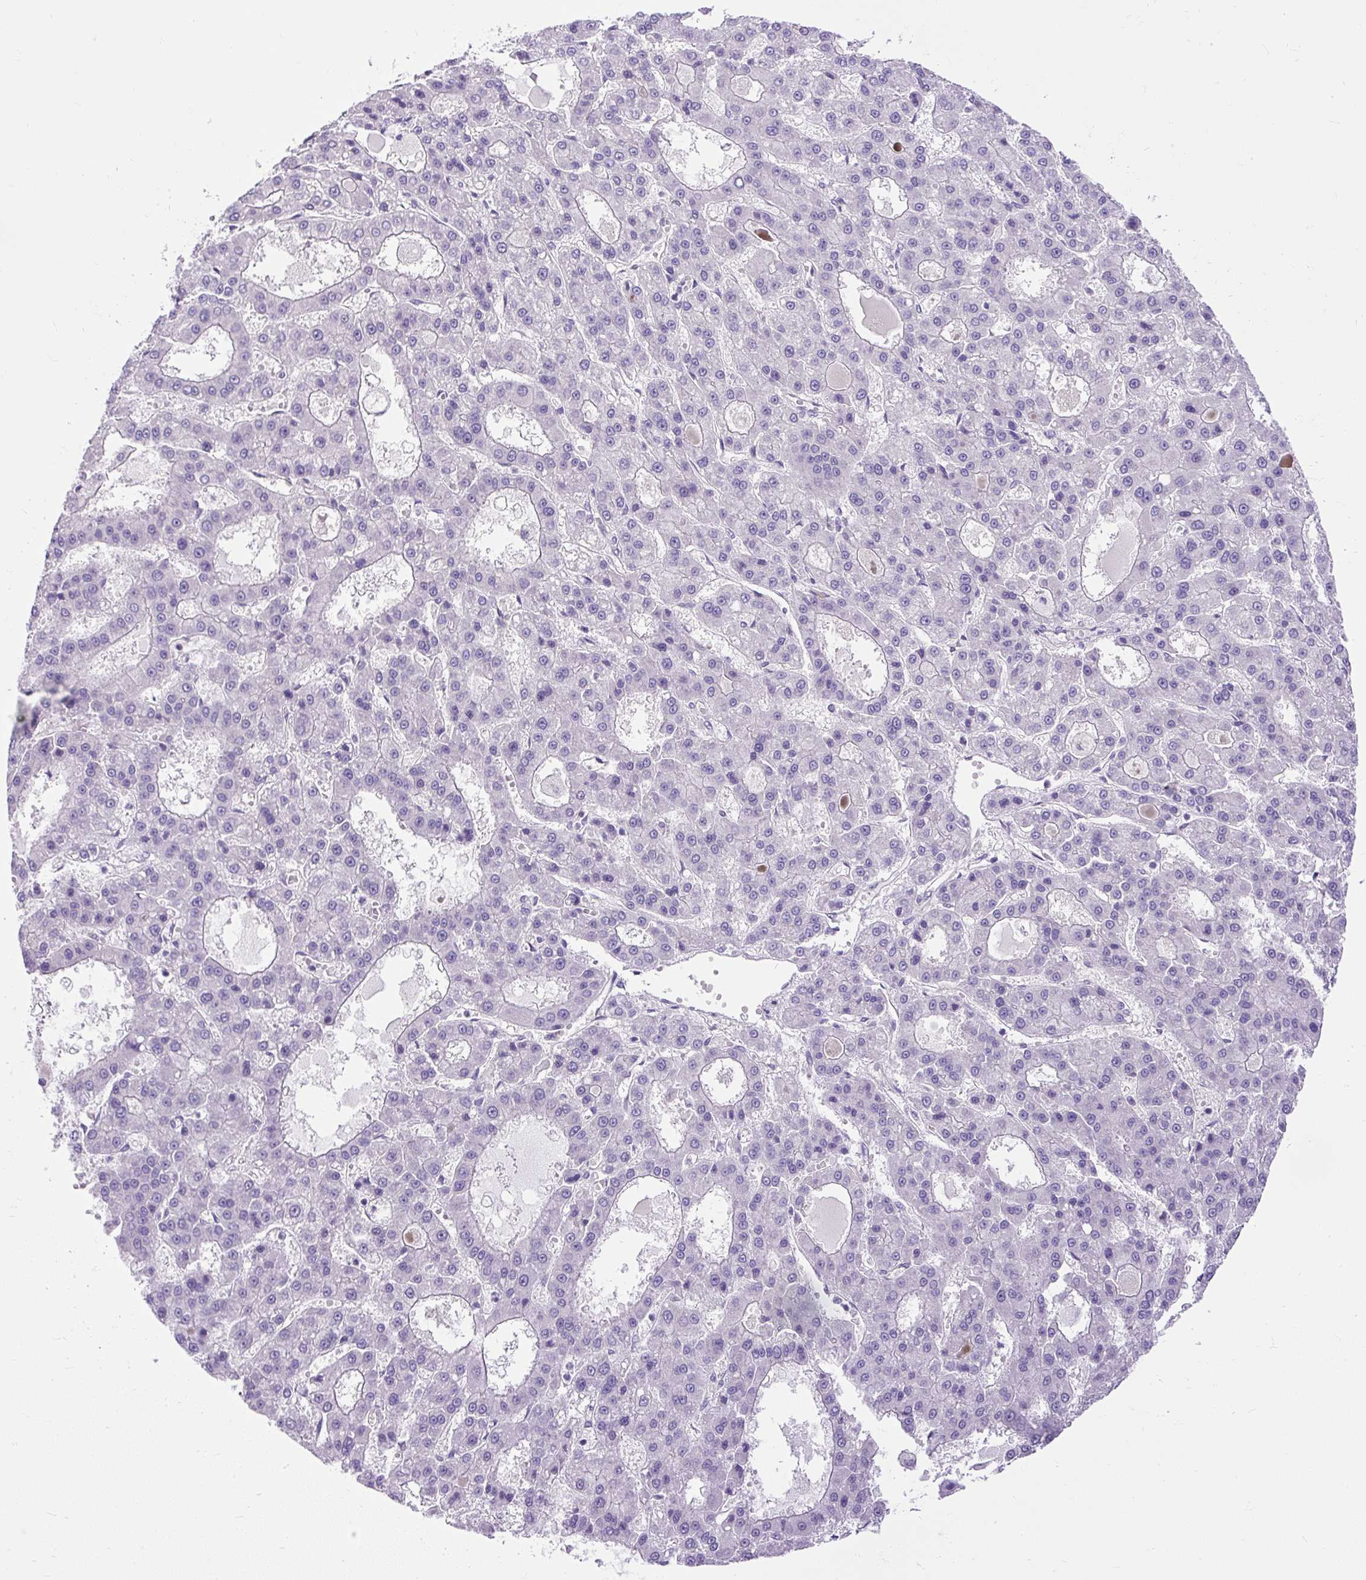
{"staining": {"intensity": "negative", "quantity": "none", "location": "none"}, "tissue": "liver cancer", "cell_type": "Tumor cells", "image_type": "cancer", "snomed": [{"axis": "morphology", "description": "Carcinoma, Hepatocellular, NOS"}, {"axis": "topography", "description": "Liver"}], "caption": "Photomicrograph shows no significant protein positivity in tumor cells of liver cancer.", "gene": "MAP1S", "patient": {"sex": "male", "age": 70}}